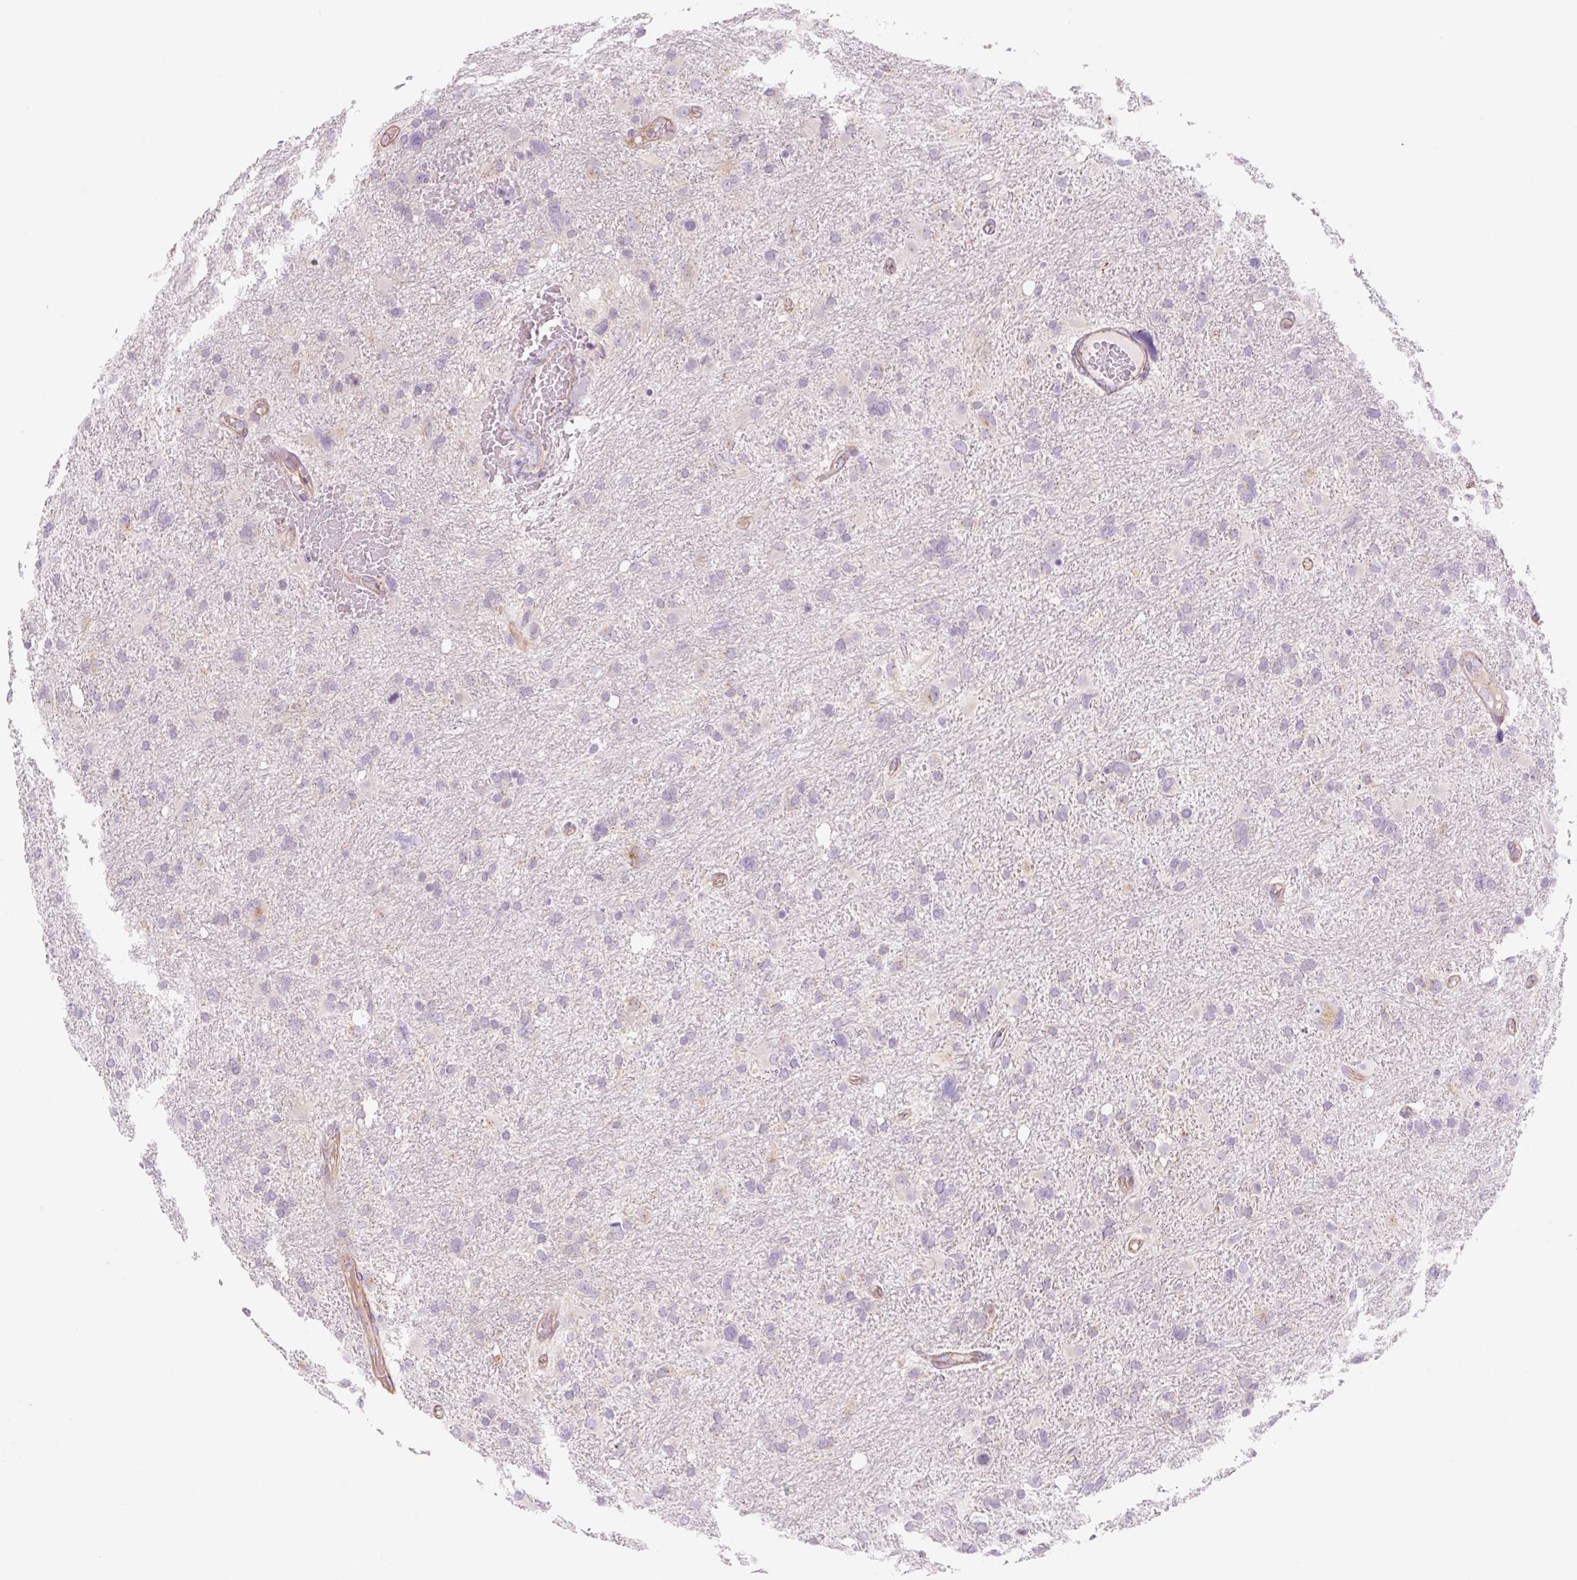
{"staining": {"intensity": "negative", "quantity": "none", "location": "none"}, "tissue": "glioma", "cell_type": "Tumor cells", "image_type": "cancer", "snomed": [{"axis": "morphology", "description": "Glioma, malignant, High grade"}, {"axis": "topography", "description": "Brain"}], "caption": "High magnification brightfield microscopy of malignant glioma (high-grade) stained with DAB (brown) and counterstained with hematoxylin (blue): tumor cells show no significant staining.", "gene": "NLRP5", "patient": {"sex": "male", "age": 61}}